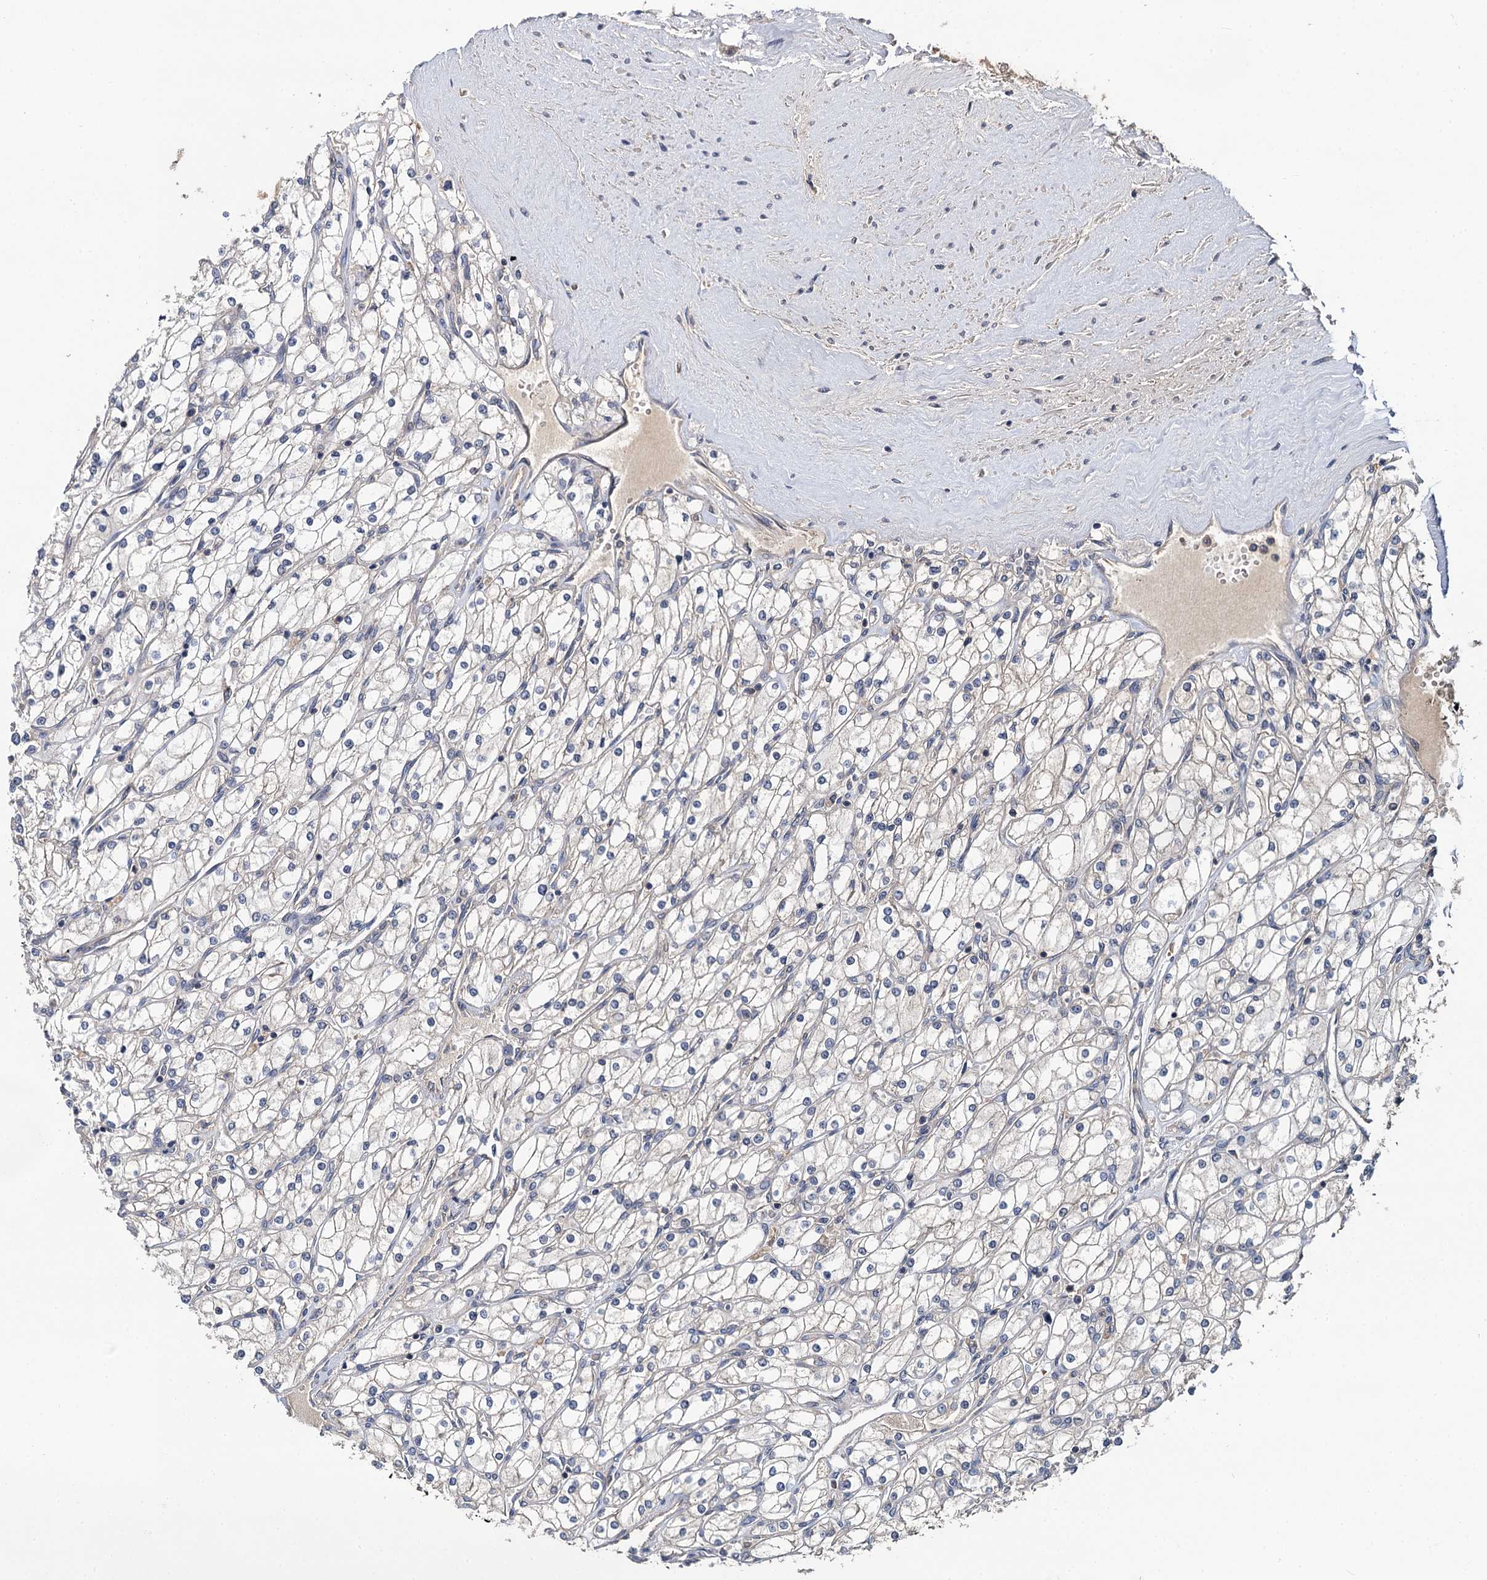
{"staining": {"intensity": "negative", "quantity": "none", "location": "none"}, "tissue": "renal cancer", "cell_type": "Tumor cells", "image_type": "cancer", "snomed": [{"axis": "morphology", "description": "Adenocarcinoma, NOS"}, {"axis": "topography", "description": "Kidney"}], "caption": "Immunohistochemistry (IHC) histopathology image of human renal cancer (adenocarcinoma) stained for a protein (brown), which reveals no positivity in tumor cells.", "gene": "TMEM39A", "patient": {"sex": "male", "age": 80}}